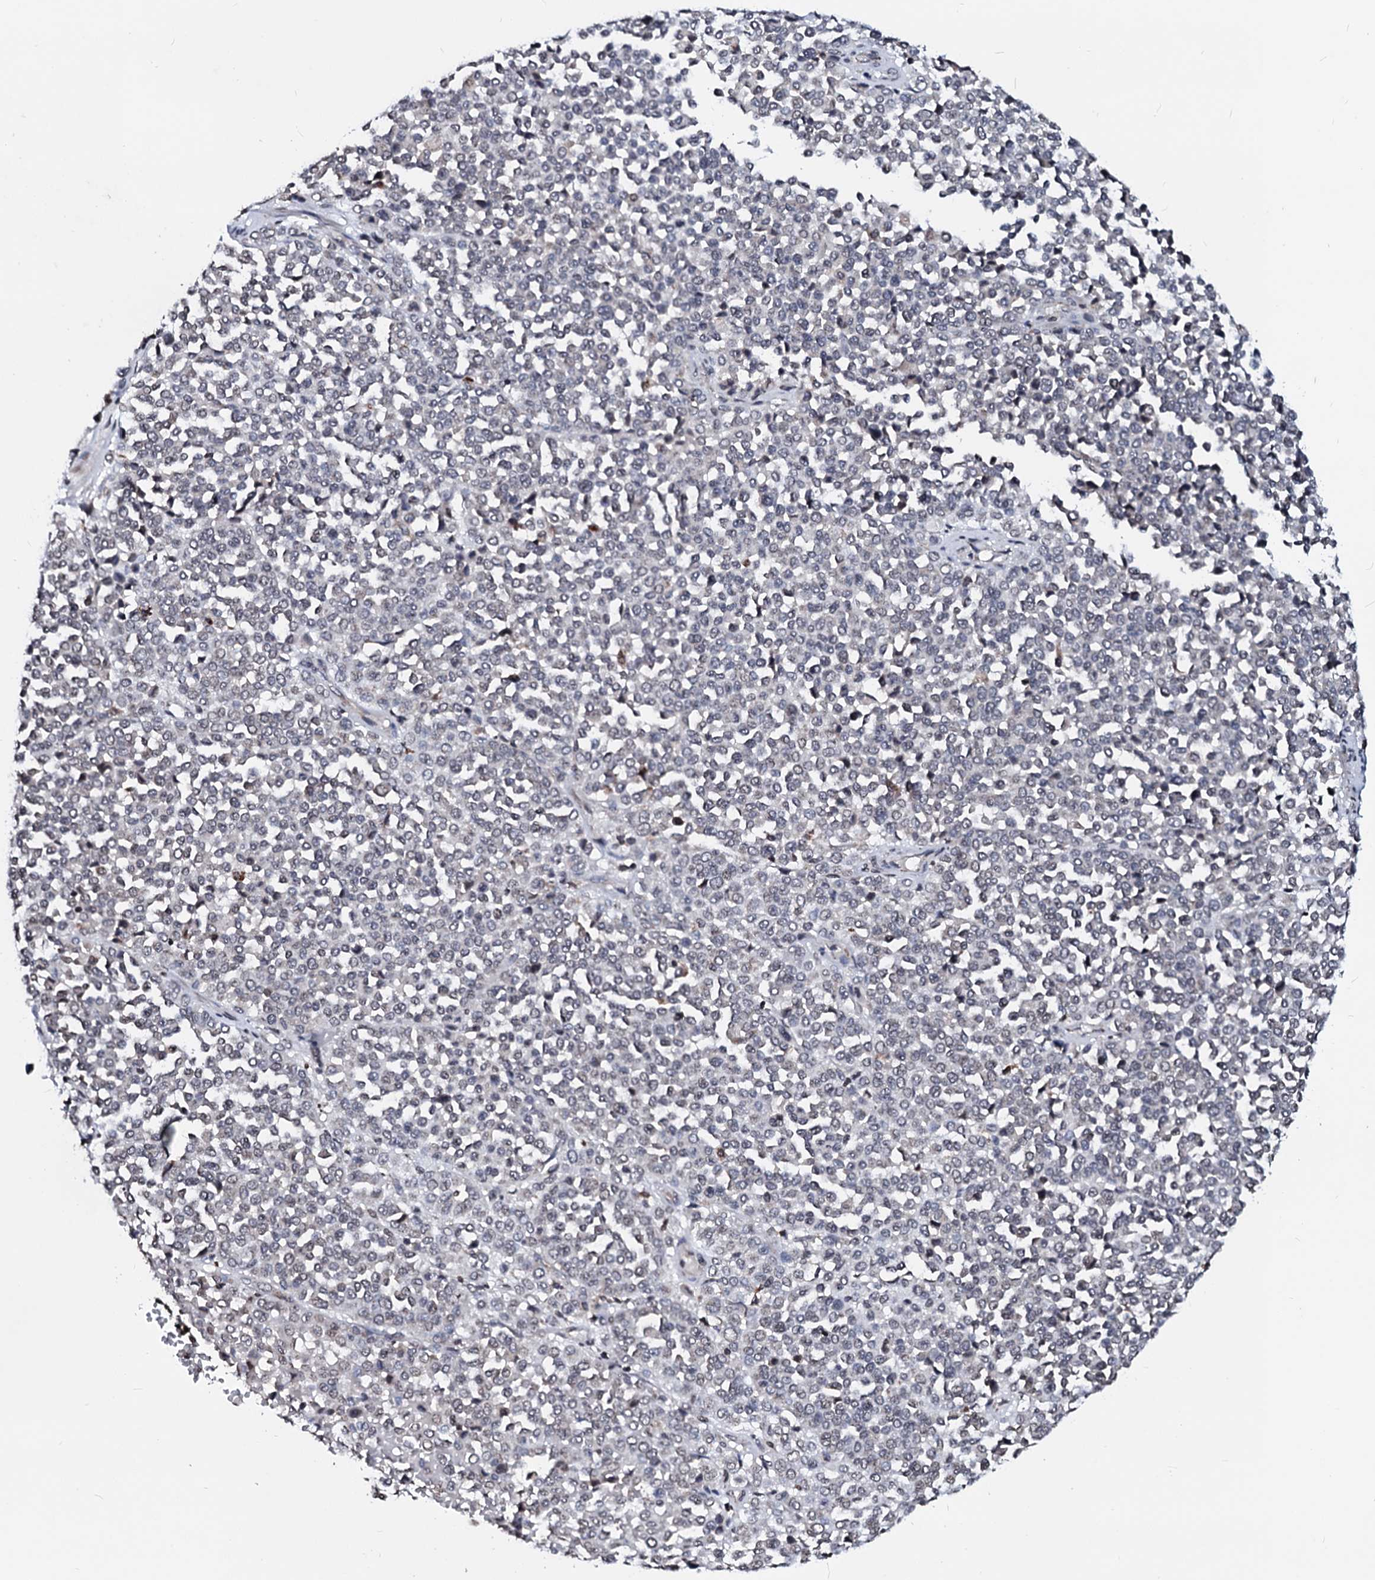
{"staining": {"intensity": "negative", "quantity": "none", "location": "none"}, "tissue": "melanoma", "cell_type": "Tumor cells", "image_type": "cancer", "snomed": [{"axis": "morphology", "description": "Malignant melanoma, Metastatic site"}, {"axis": "topography", "description": "Pancreas"}], "caption": "Immunohistochemical staining of human malignant melanoma (metastatic site) shows no significant staining in tumor cells.", "gene": "LSM11", "patient": {"sex": "female", "age": 30}}